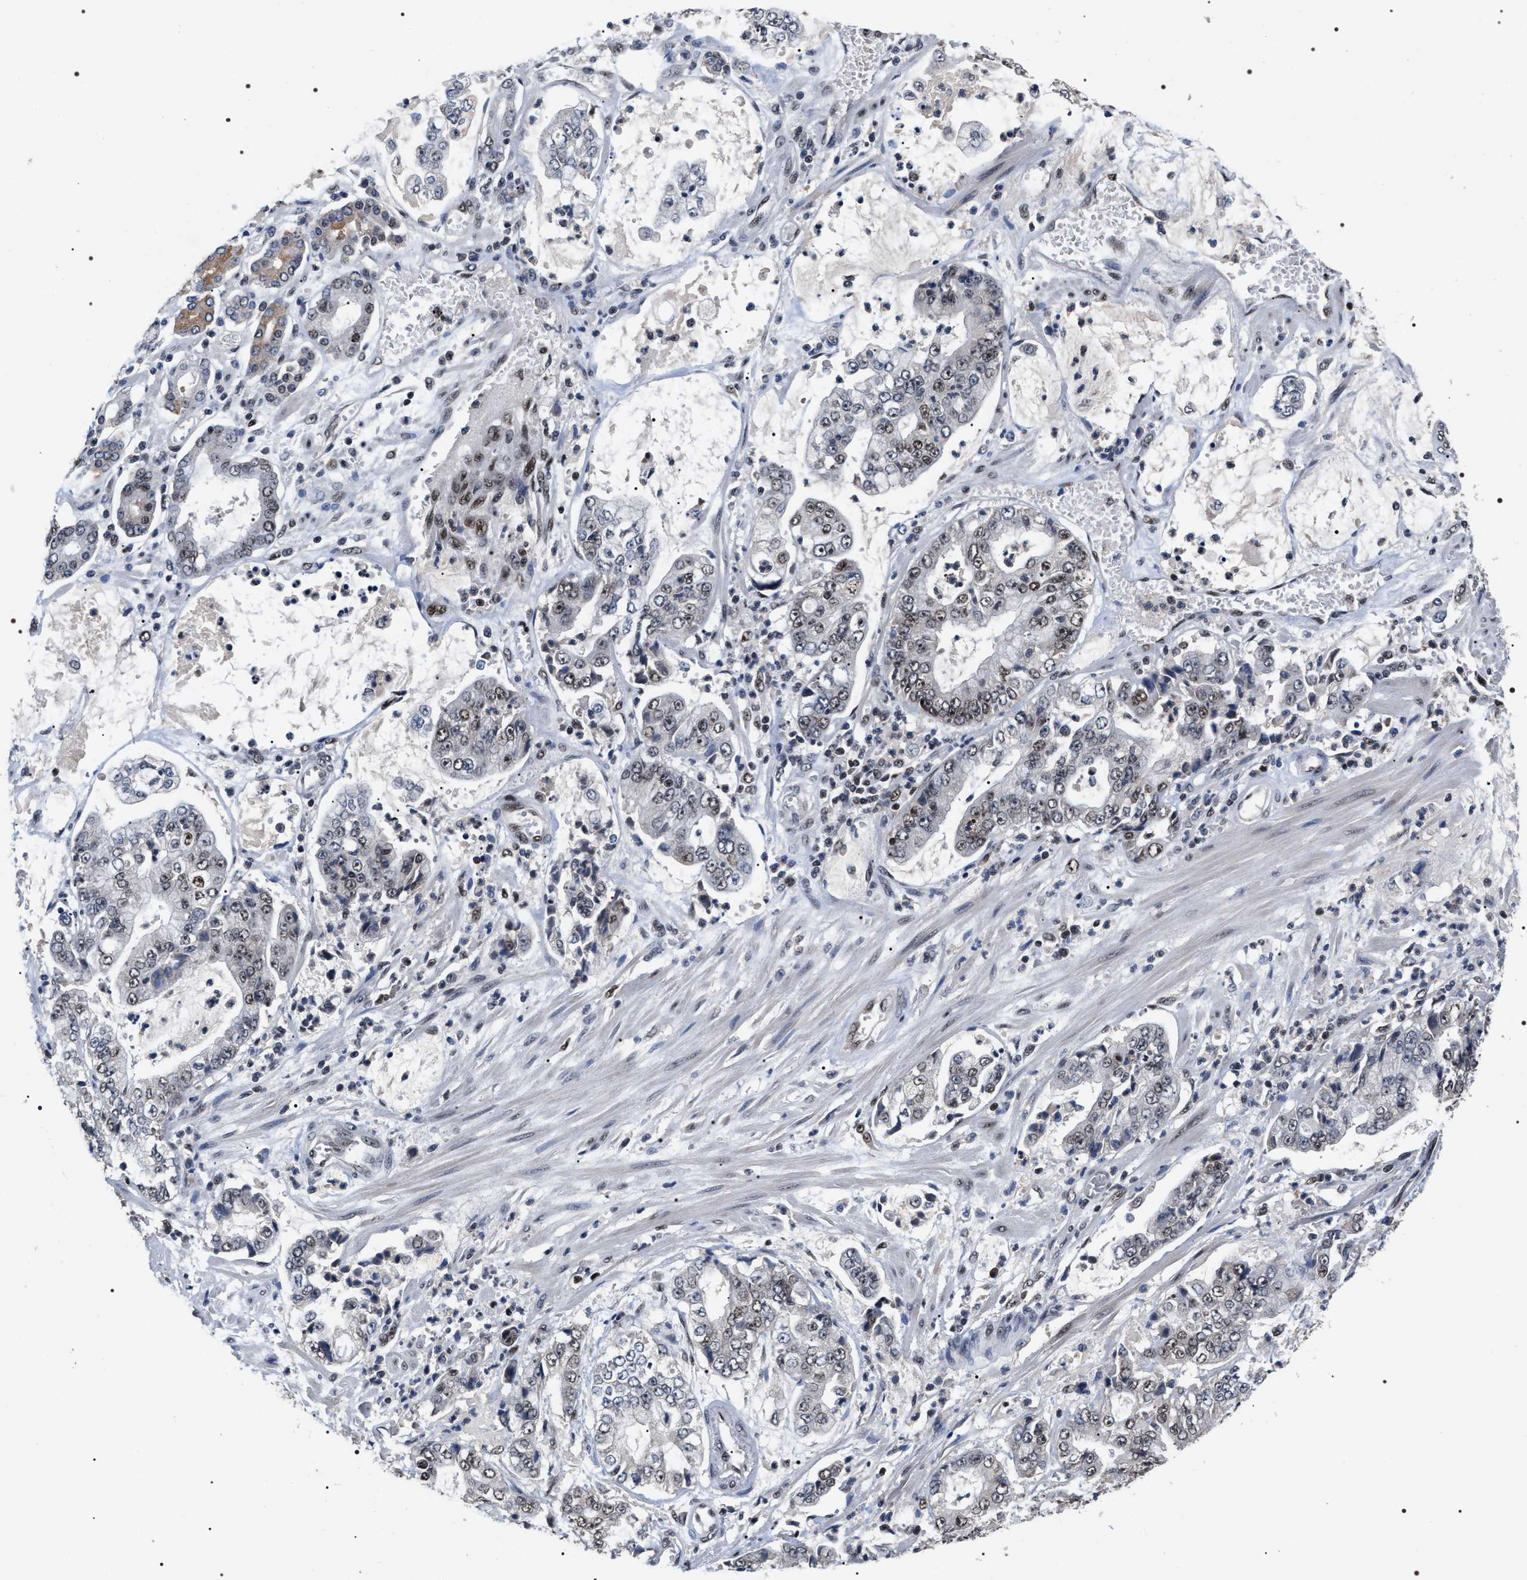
{"staining": {"intensity": "moderate", "quantity": "25%-75%", "location": "nuclear"}, "tissue": "stomach cancer", "cell_type": "Tumor cells", "image_type": "cancer", "snomed": [{"axis": "morphology", "description": "Adenocarcinoma, NOS"}, {"axis": "topography", "description": "Stomach"}], "caption": "Adenocarcinoma (stomach) stained with DAB immunohistochemistry (IHC) exhibits medium levels of moderate nuclear staining in about 25%-75% of tumor cells.", "gene": "RRP1B", "patient": {"sex": "male", "age": 76}}